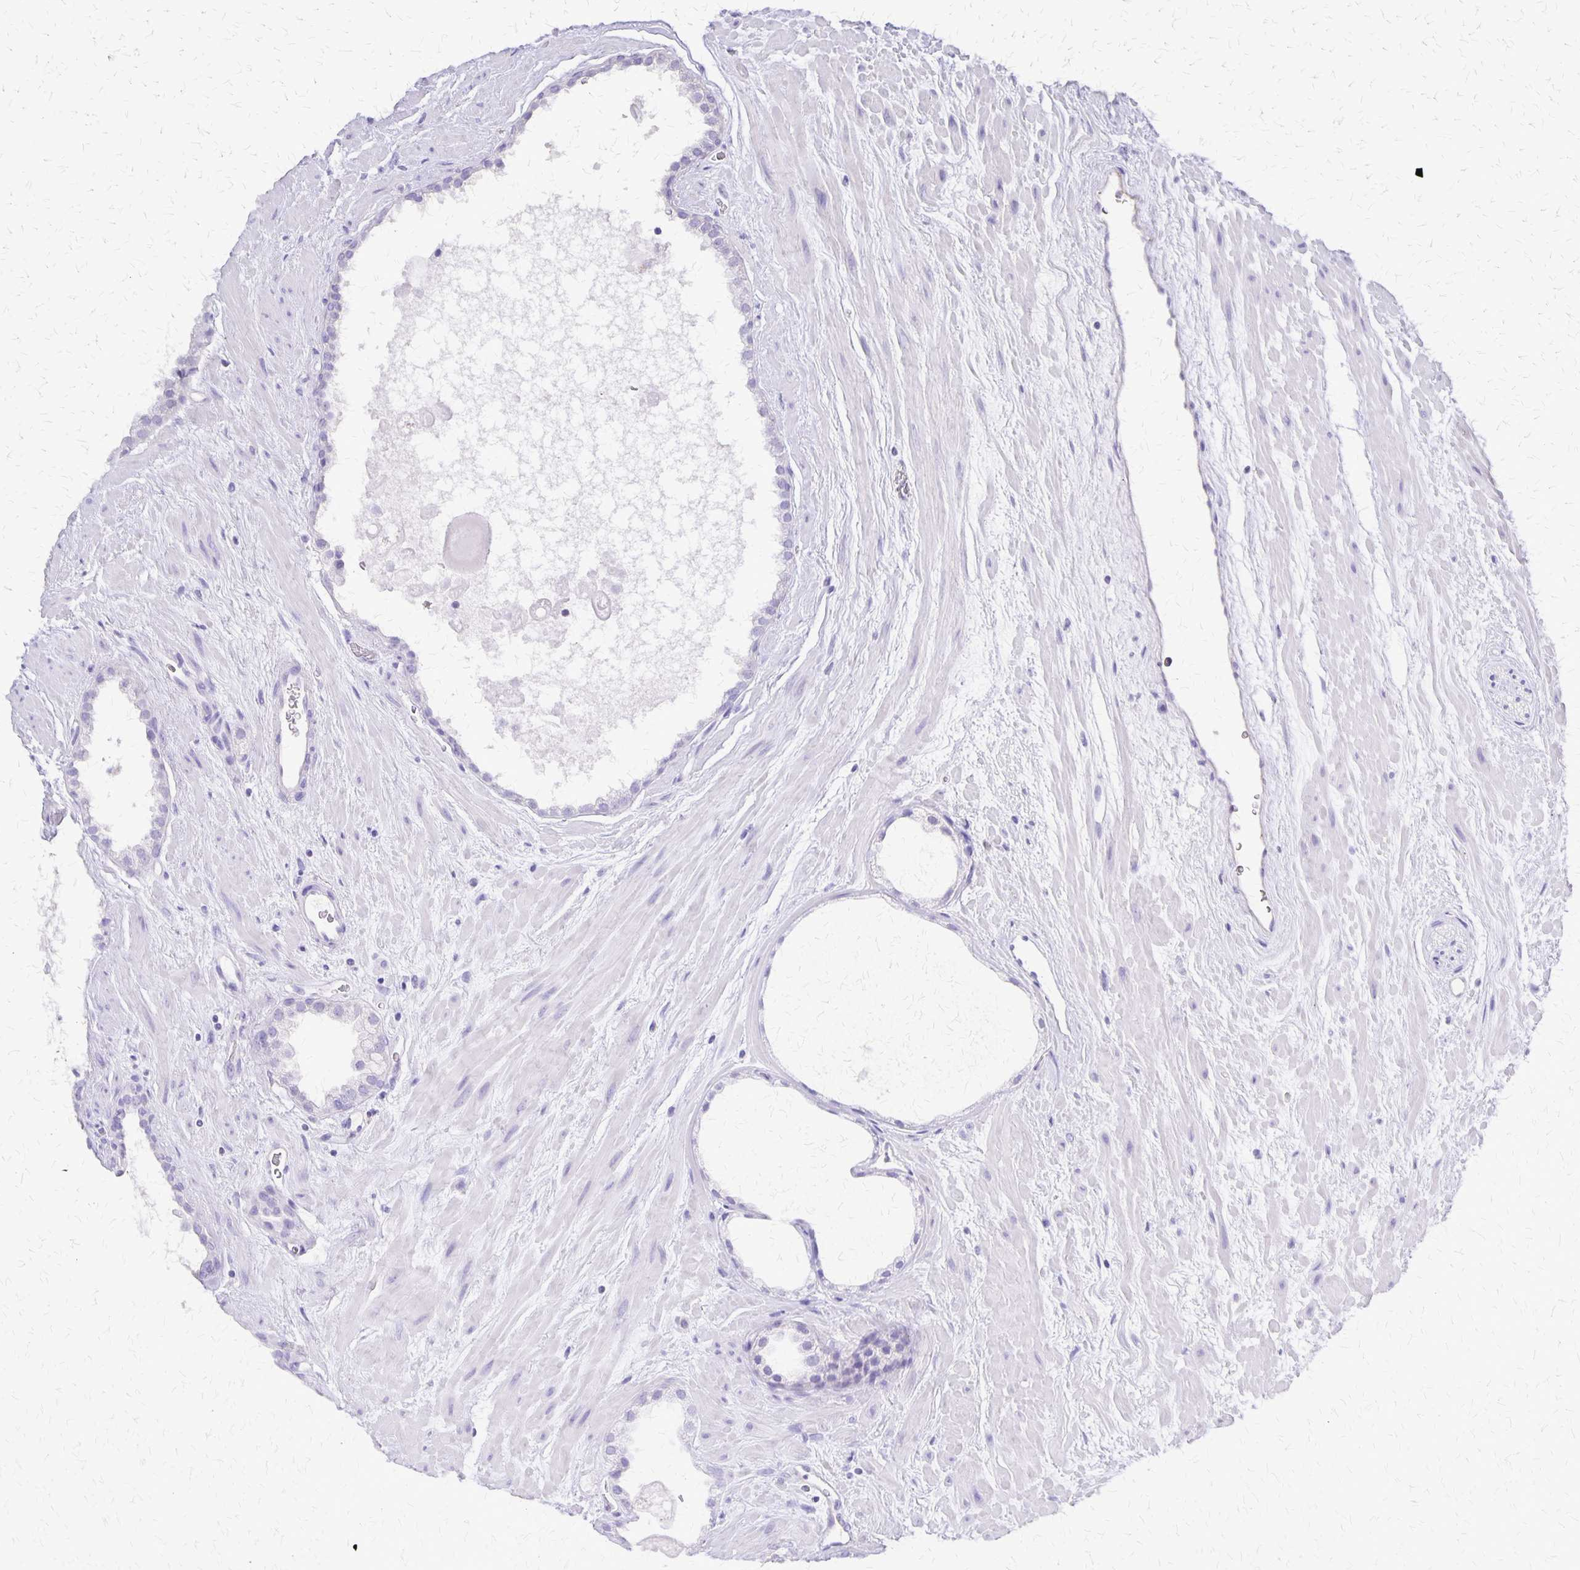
{"staining": {"intensity": "negative", "quantity": "none", "location": "none"}, "tissue": "prostate cancer", "cell_type": "Tumor cells", "image_type": "cancer", "snomed": [{"axis": "morphology", "description": "Adenocarcinoma, Low grade"}, {"axis": "topography", "description": "Prostate"}], "caption": "Immunohistochemistry histopathology image of human prostate low-grade adenocarcinoma stained for a protein (brown), which displays no expression in tumor cells.", "gene": "SI", "patient": {"sex": "male", "age": 62}}